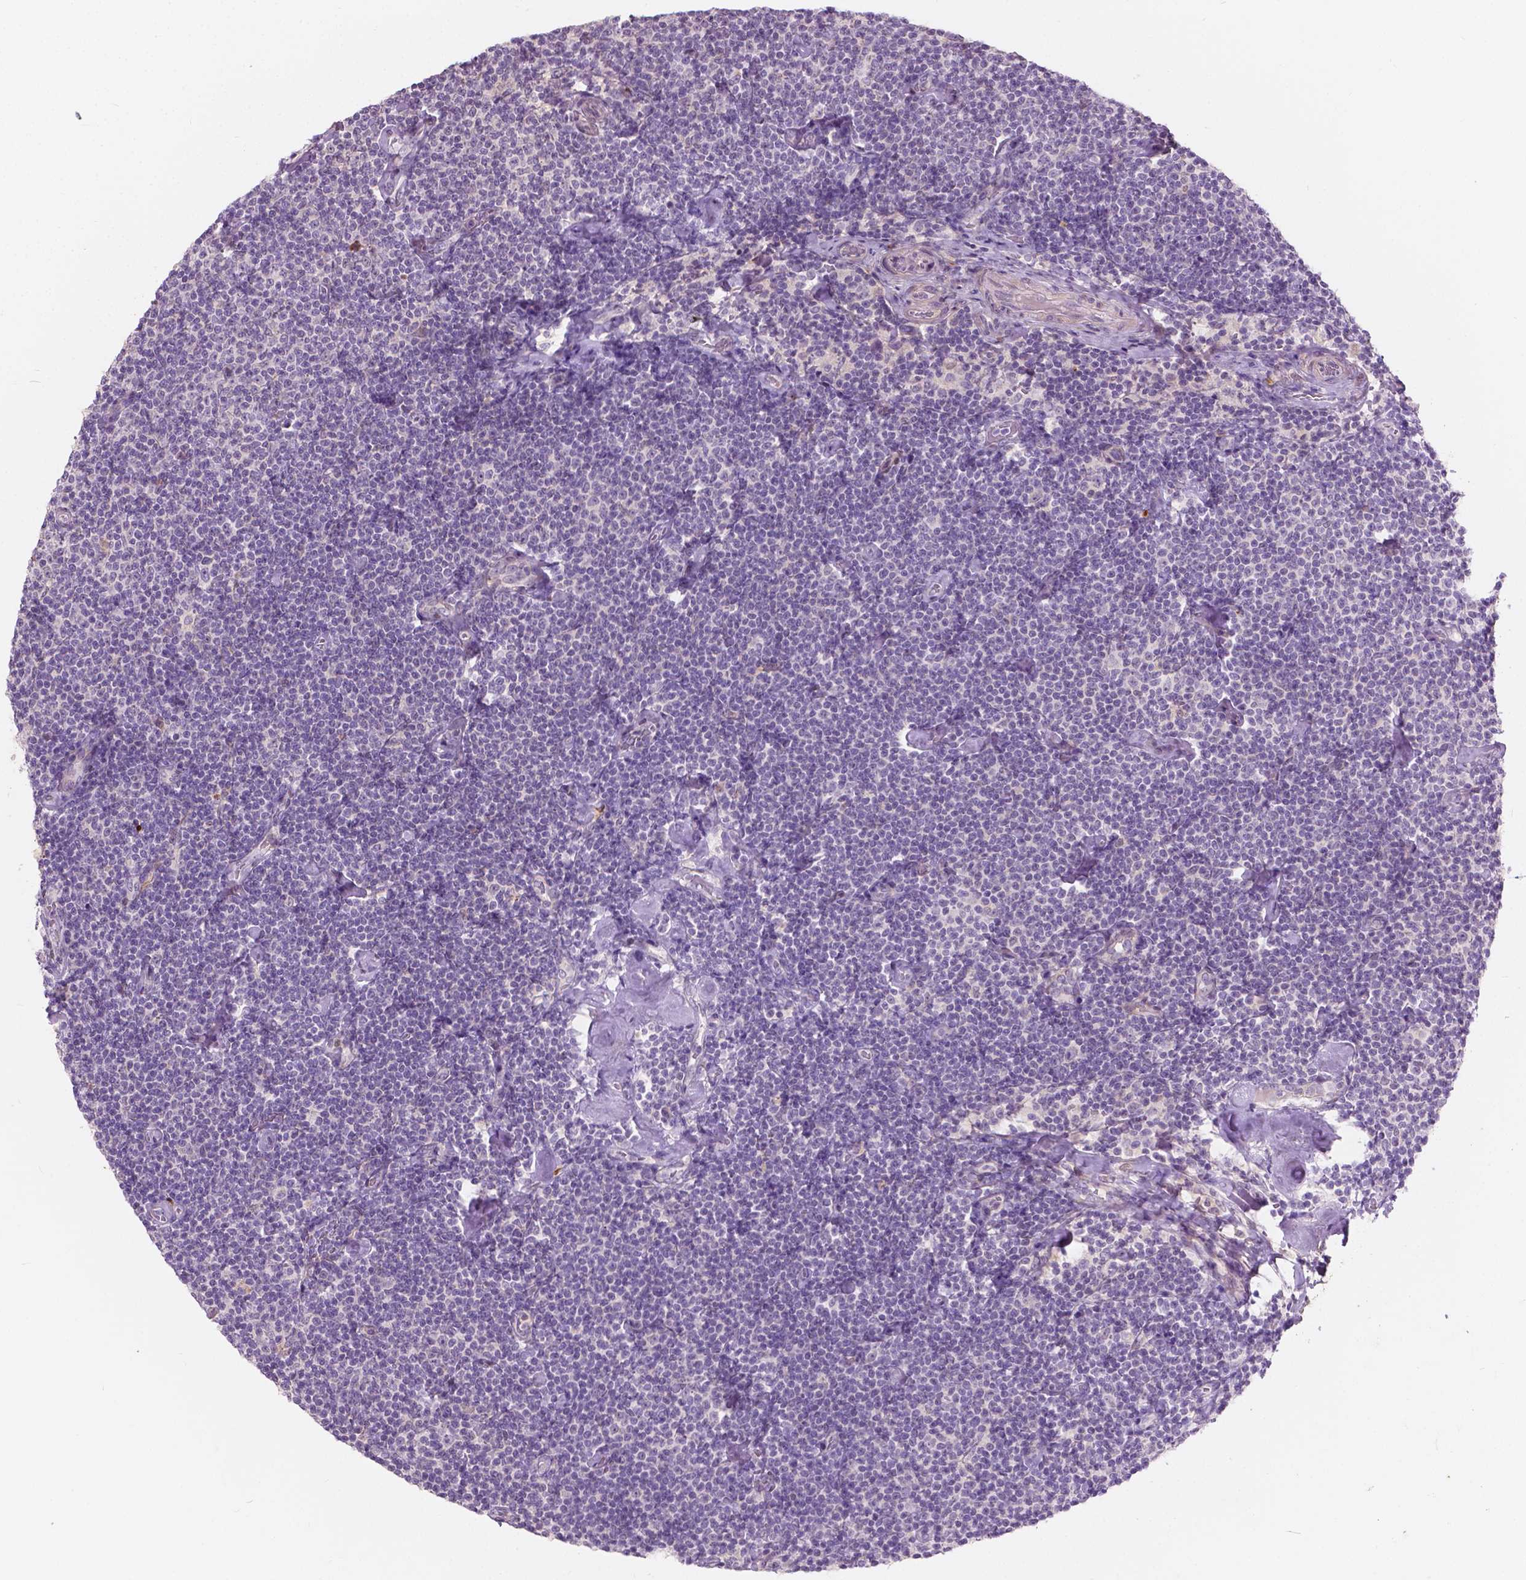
{"staining": {"intensity": "negative", "quantity": "none", "location": "none"}, "tissue": "lymphoma", "cell_type": "Tumor cells", "image_type": "cancer", "snomed": [{"axis": "morphology", "description": "Malignant lymphoma, non-Hodgkin's type, Low grade"}, {"axis": "topography", "description": "Lymph node"}], "caption": "This is an immunohistochemistry photomicrograph of human lymphoma. There is no positivity in tumor cells.", "gene": "GPR37", "patient": {"sex": "male", "age": 81}}